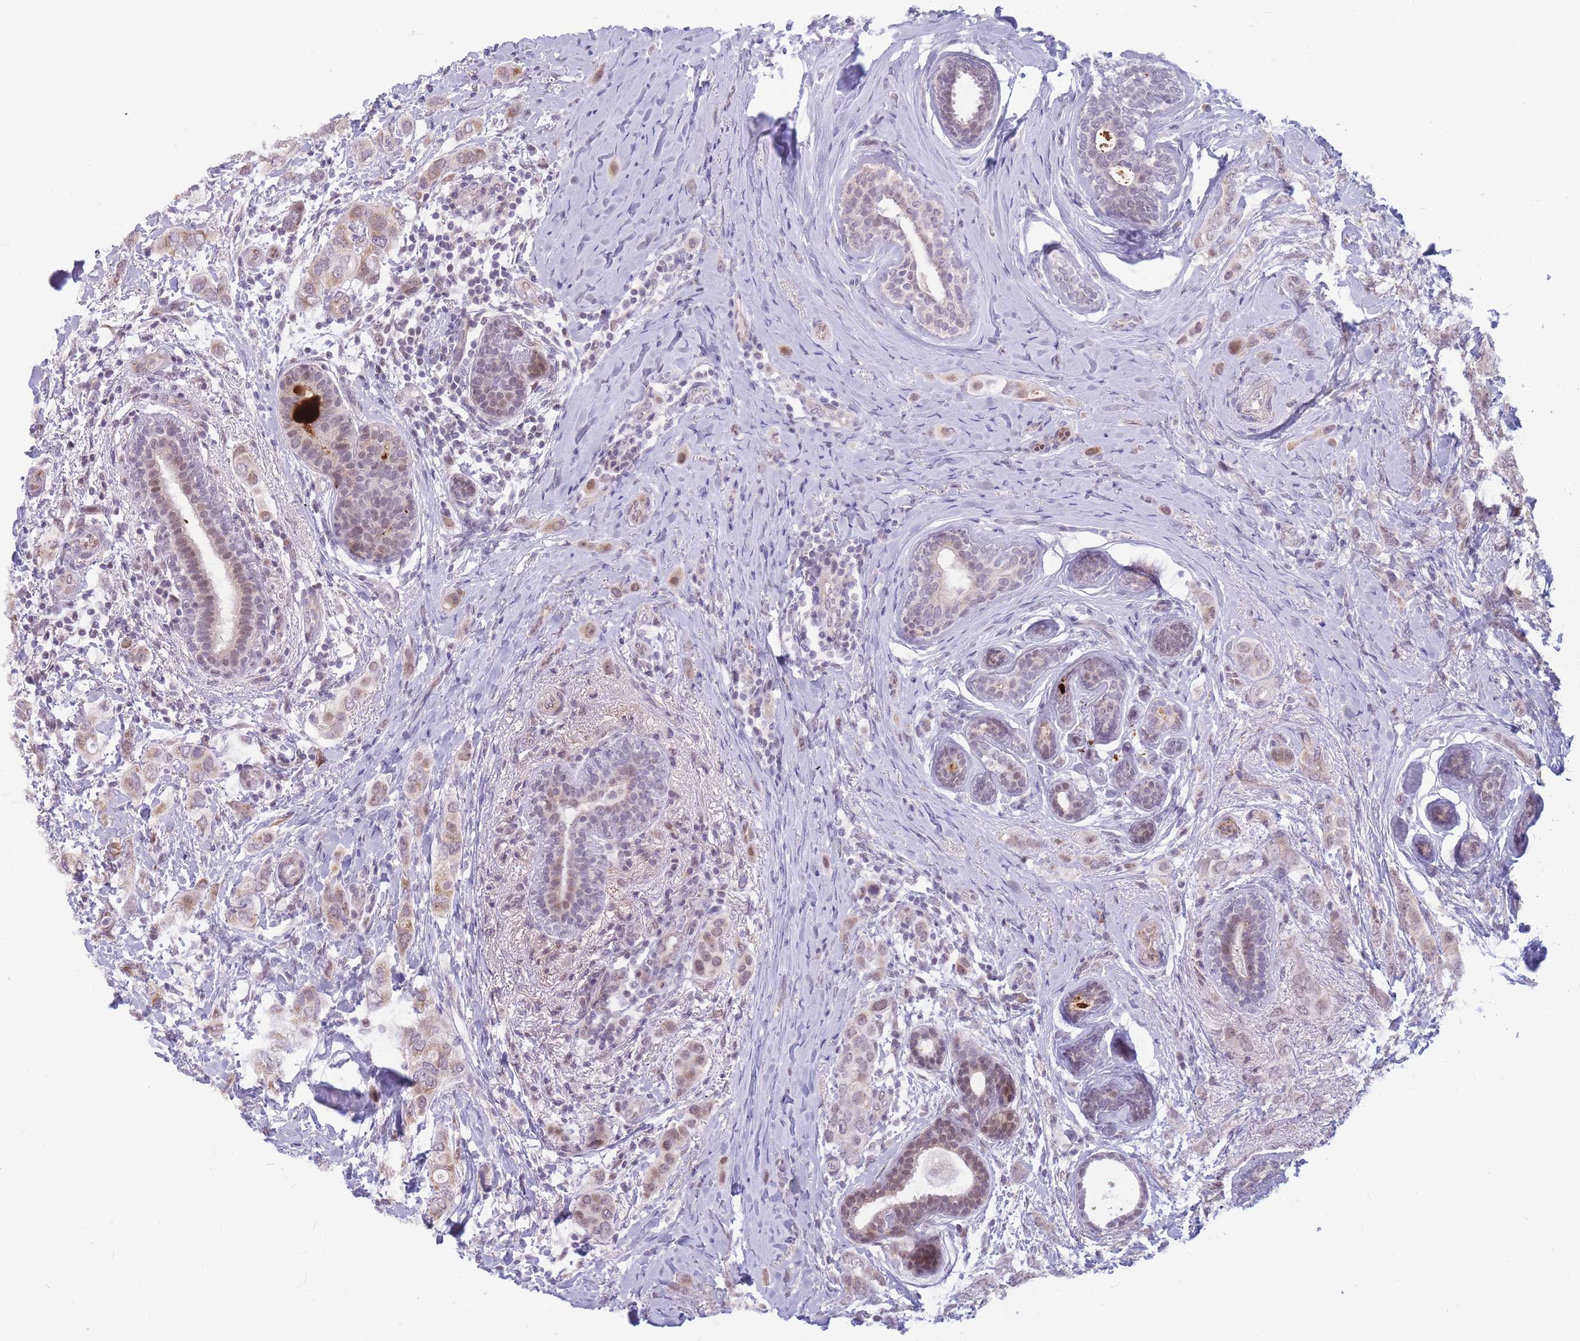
{"staining": {"intensity": "weak", "quantity": "25%-75%", "location": "cytoplasmic/membranous,nuclear"}, "tissue": "breast cancer", "cell_type": "Tumor cells", "image_type": "cancer", "snomed": [{"axis": "morphology", "description": "Lobular carcinoma"}, {"axis": "topography", "description": "Breast"}], "caption": "This is a micrograph of IHC staining of breast lobular carcinoma, which shows weak staining in the cytoplasmic/membranous and nuclear of tumor cells.", "gene": "ADD2", "patient": {"sex": "female", "age": 51}}